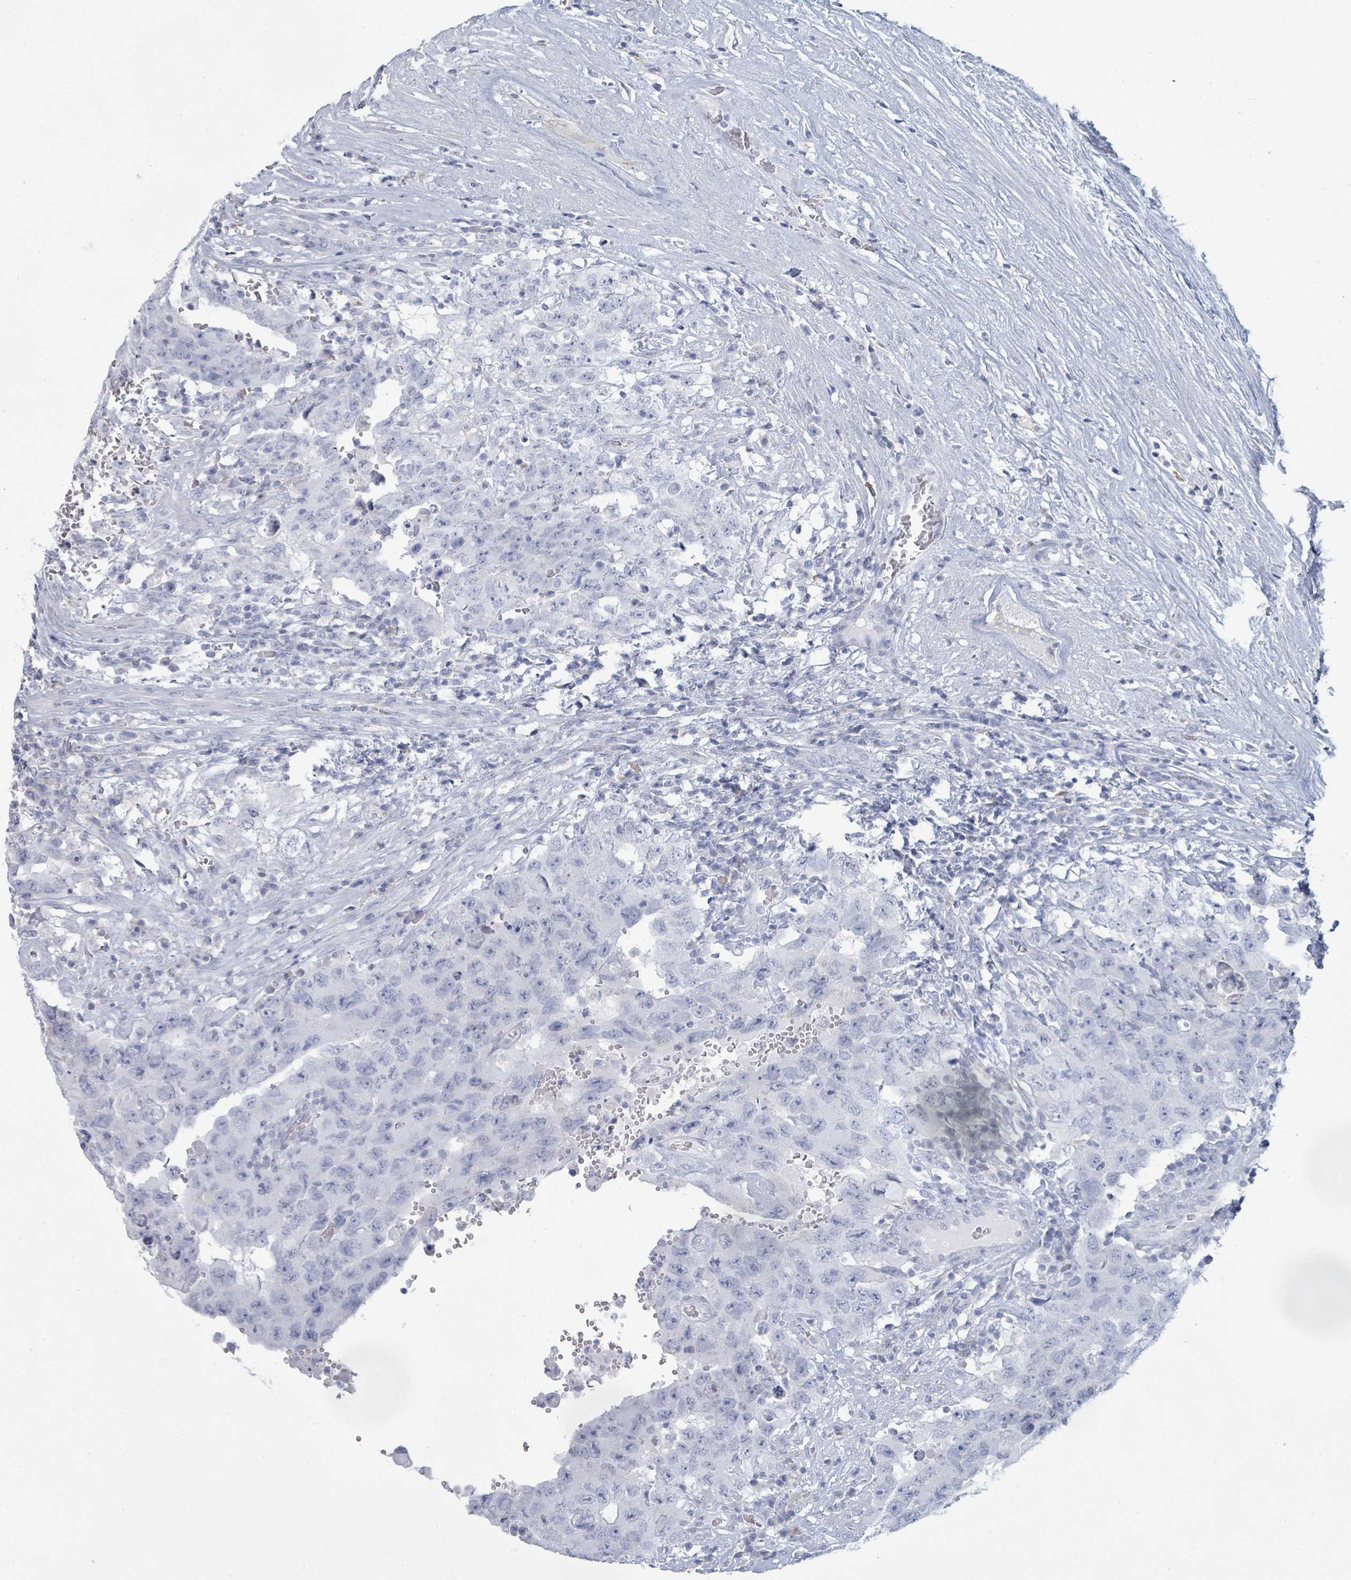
{"staining": {"intensity": "negative", "quantity": "none", "location": "none"}, "tissue": "testis cancer", "cell_type": "Tumor cells", "image_type": "cancer", "snomed": [{"axis": "morphology", "description": "Carcinoma, Embryonal, NOS"}, {"axis": "topography", "description": "Testis"}], "caption": "Testis embryonal carcinoma was stained to show a protein in brown. There is no significant staining in tumor cells.", "gene": "PGA3", "patient": {"sex": "male", "age": 26}}